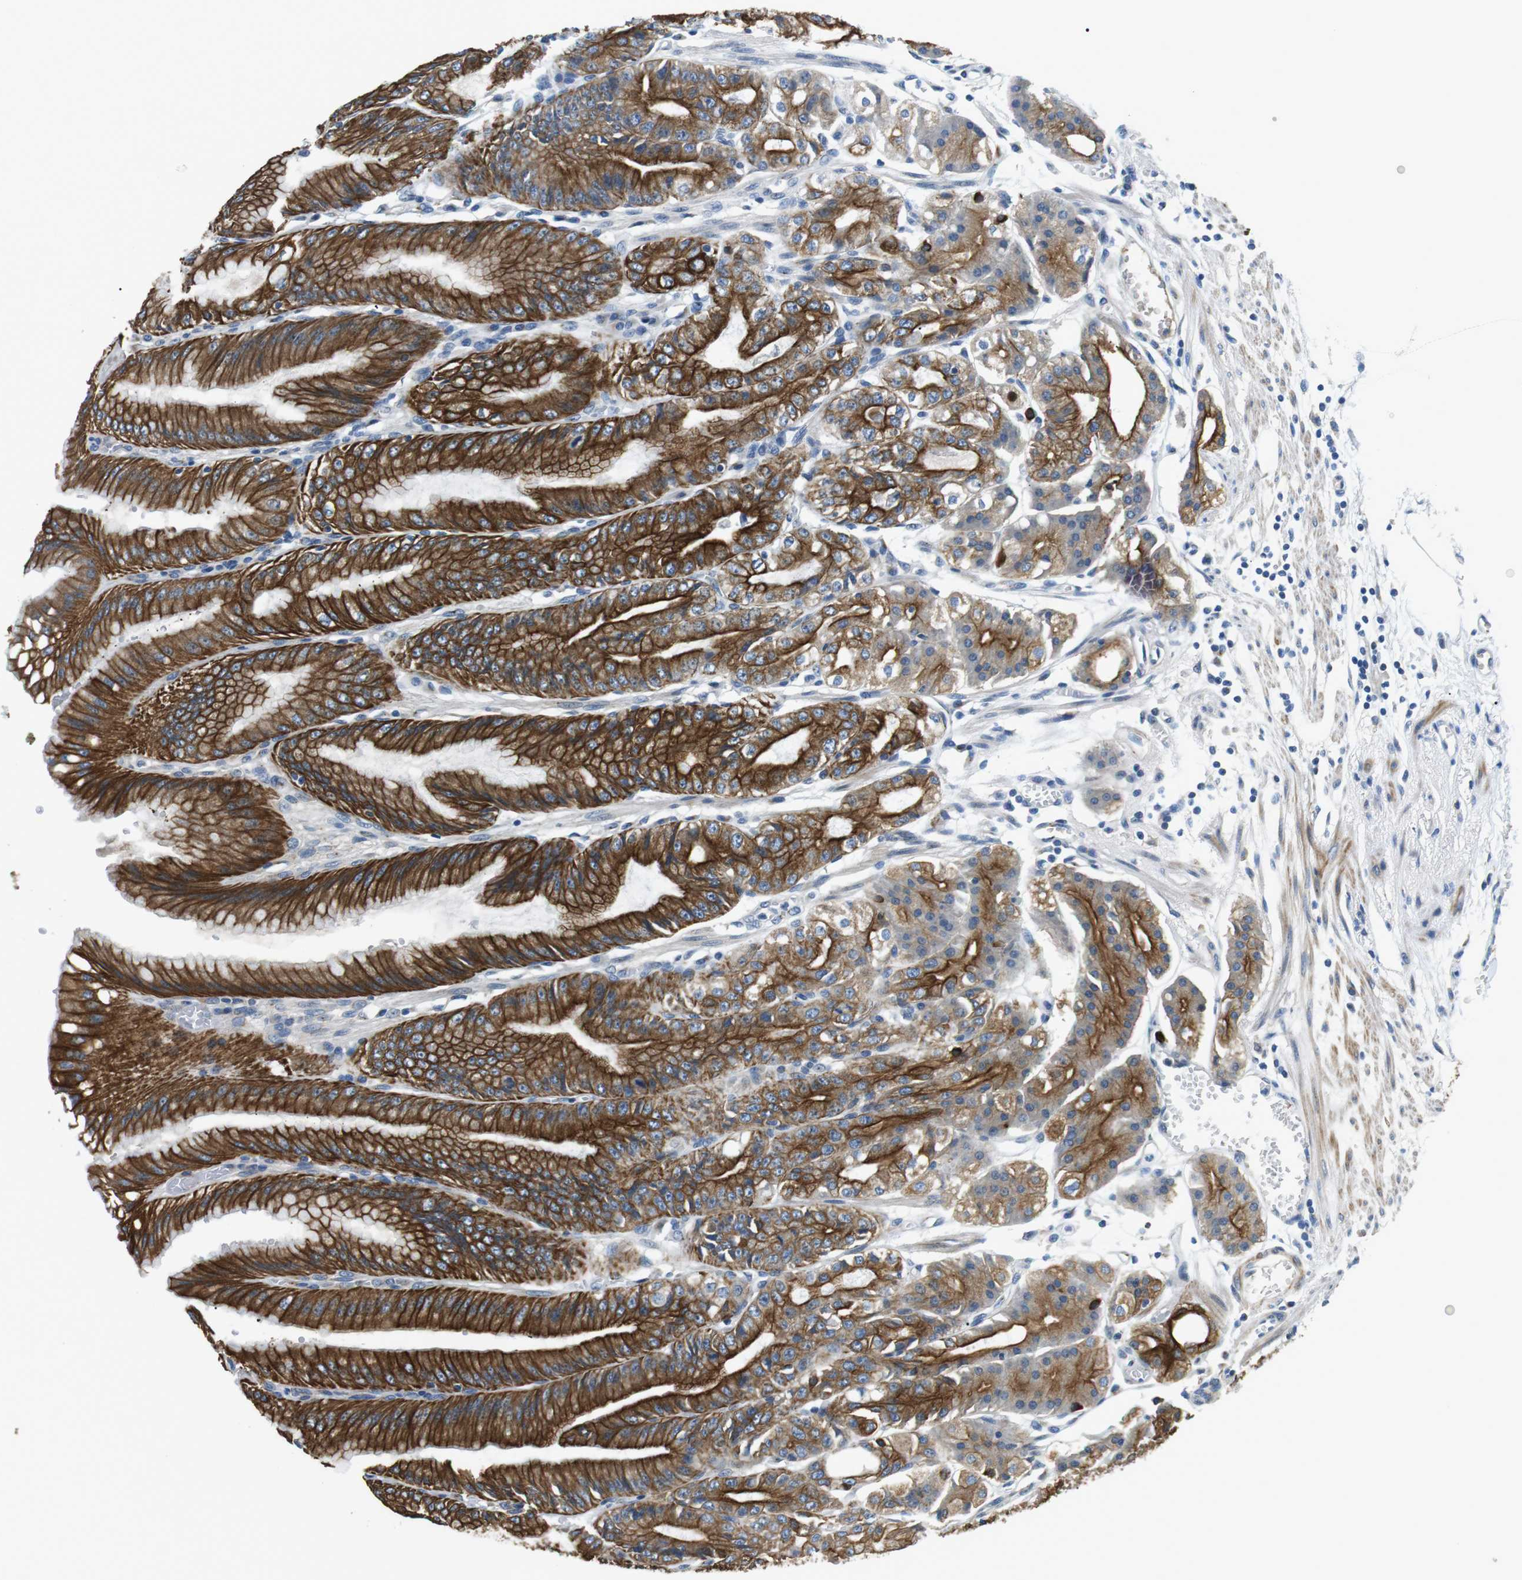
{"staining": {"intensity": "strong", "quantity": ">75%", "location": "cytoplasmic/membranous"}, "tissue": "stomach", "cell_type": "Glandular cells", "image_type": "normal", "snomed": [{"axis": "morphology", "description": "Normal tissue, NOS"}, {"axis": "topography", "description": "Stomach, lower"}], "caption": "IHC staining of unremarkable stomach, which exhibits high levels of strong cytoplasmic/membranous positivity in approximately >75% of glandular cells indicating strong cytoplasmic/membranous protein positivity. The staining was performed using DAB (brown) for protein detection and nuclei were counterstained in hematoxylin (blue).", "gene": "UNC5CL", "patient": {"sex": "male", "age": 71}}